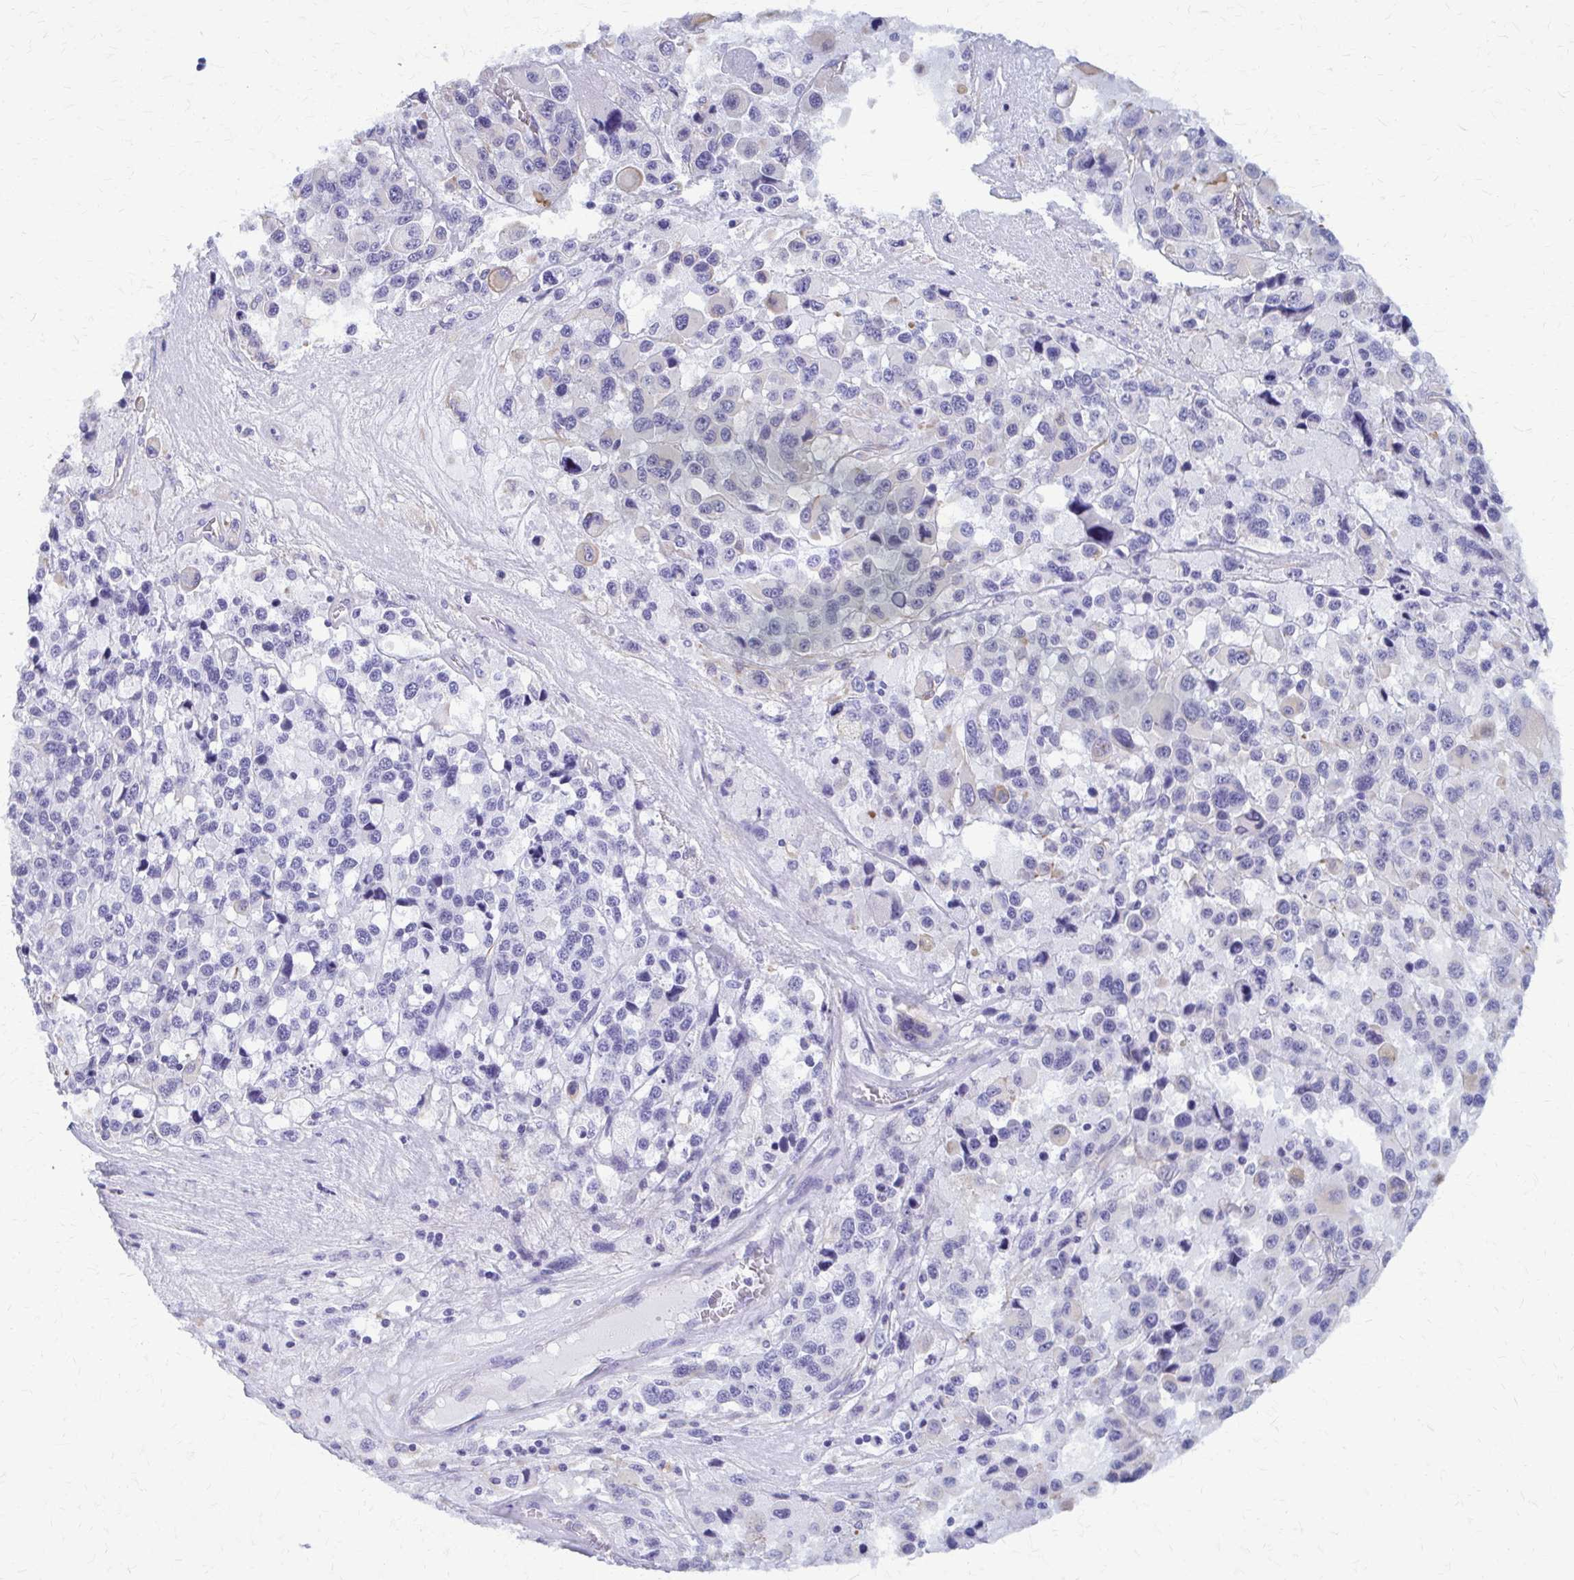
{"staining": {"intensity": "moderate", "quantity": "<25%", "location": "cytoplasmic/membranous"}, "tissue": "melanoma", "cell_type": "Tumor cells", "image_type": "cancer", "snomed": [{"axis": "morphology", "description": "Malignant melanoma, Metastatic site"}, {"axis": "topography", "description": "Lymph node"}], "caption": "Immunohistochemical staining of human melanoma shows moderate cytoplasmic/membranous protein staining in approximately <25% of tumor cells.", "gene": "GFAP", "patient": {"sex": "female", "age": 65}}